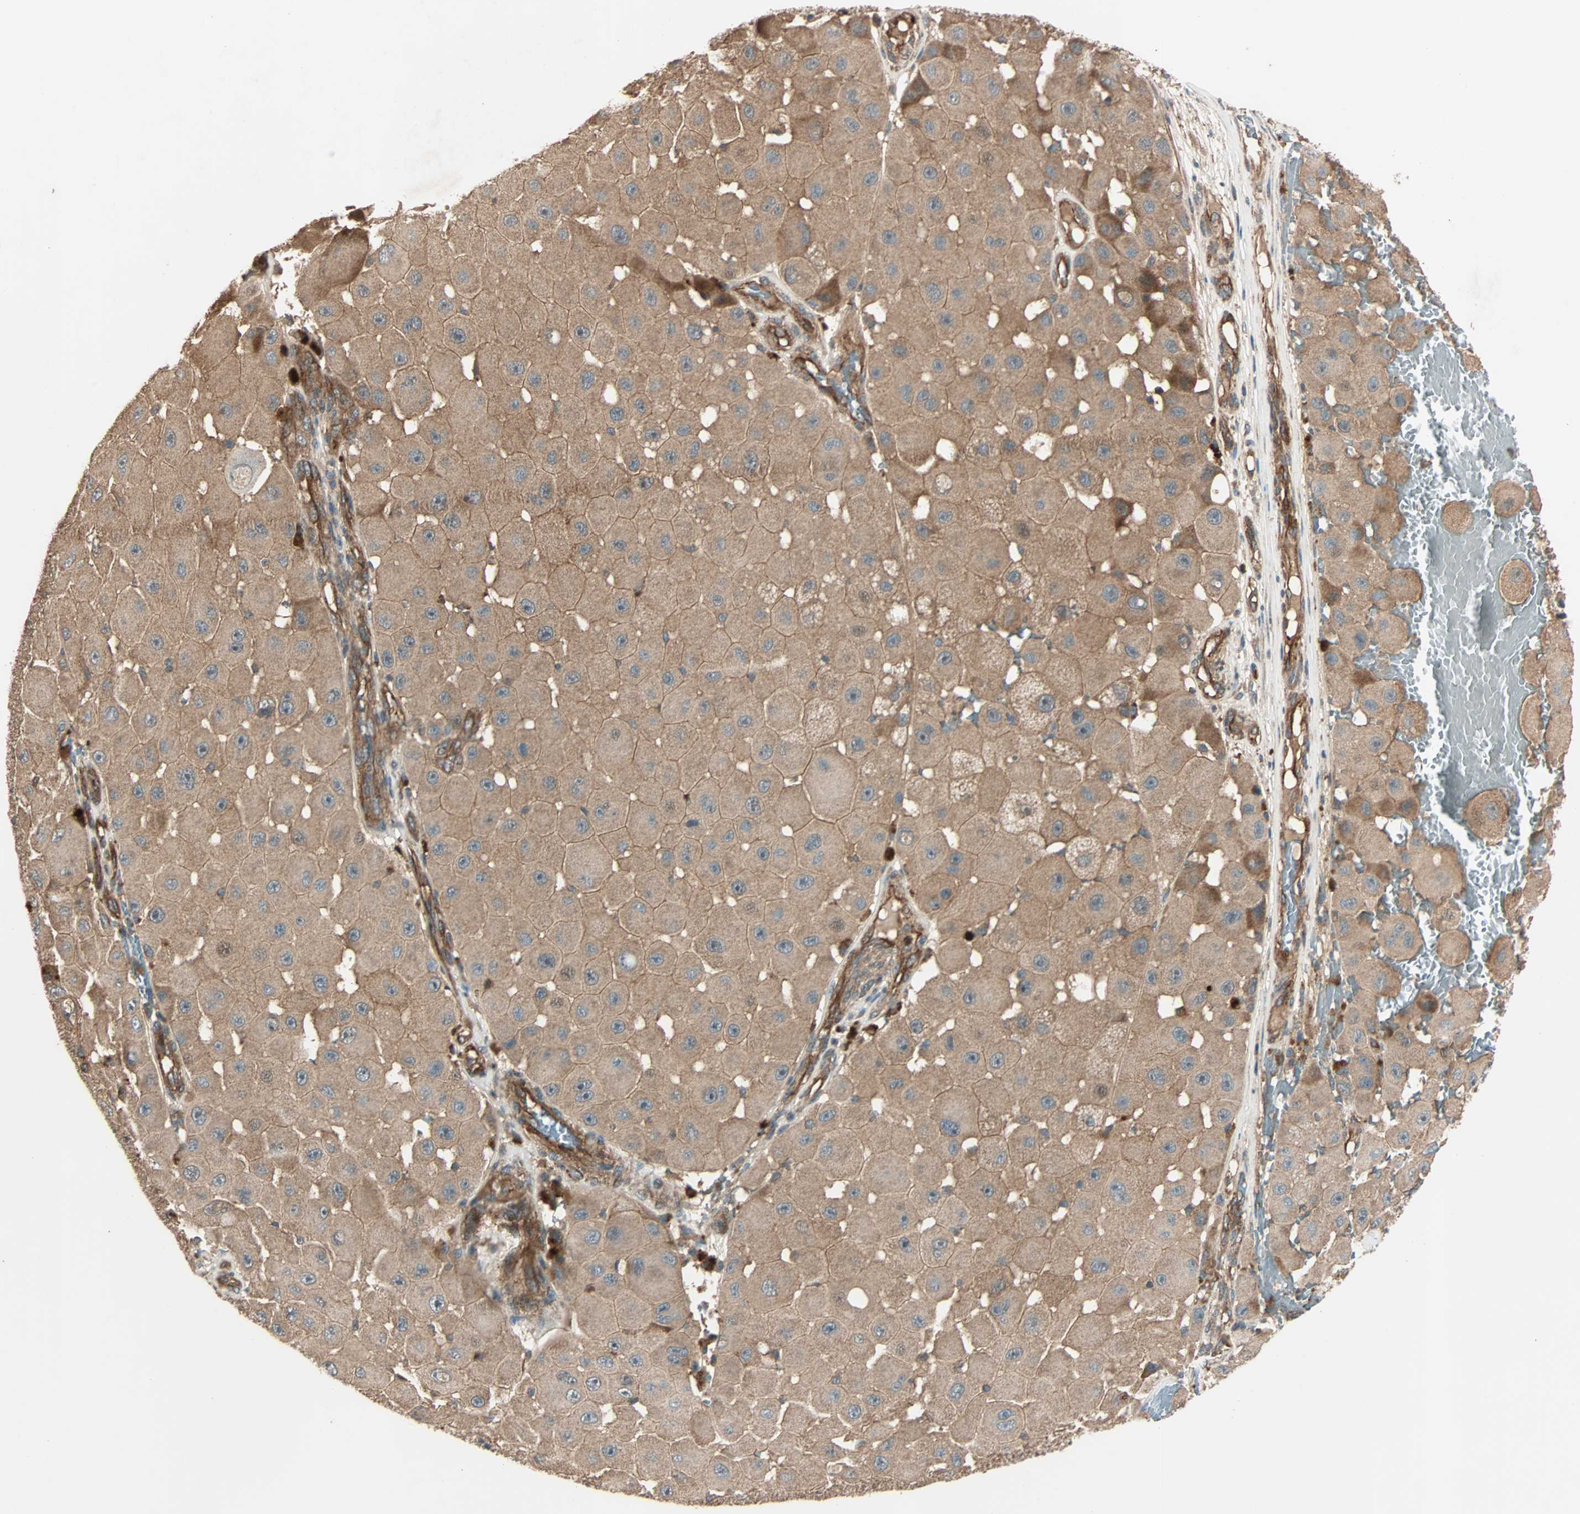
{"staining": {"intensity": "moderate", "quantity": ">75%", "location": "cytoplasmic/membranous"}, "tissue": "melanoma", "cell_type": "Tumor cells", "image_type": "cancer", "snomed": [{"axis": "morphology", "description": "Malignant melanoma, NOS"}, {"axis": "topography", "description": "Skin"}], "caption": "This is an image of IHC staining of melanoma, which shows moderate positivity in the cytoplasmic/membranous of tumor cells.", "gene": "GCK", "patient": {"sex": "female", "age": 81}}